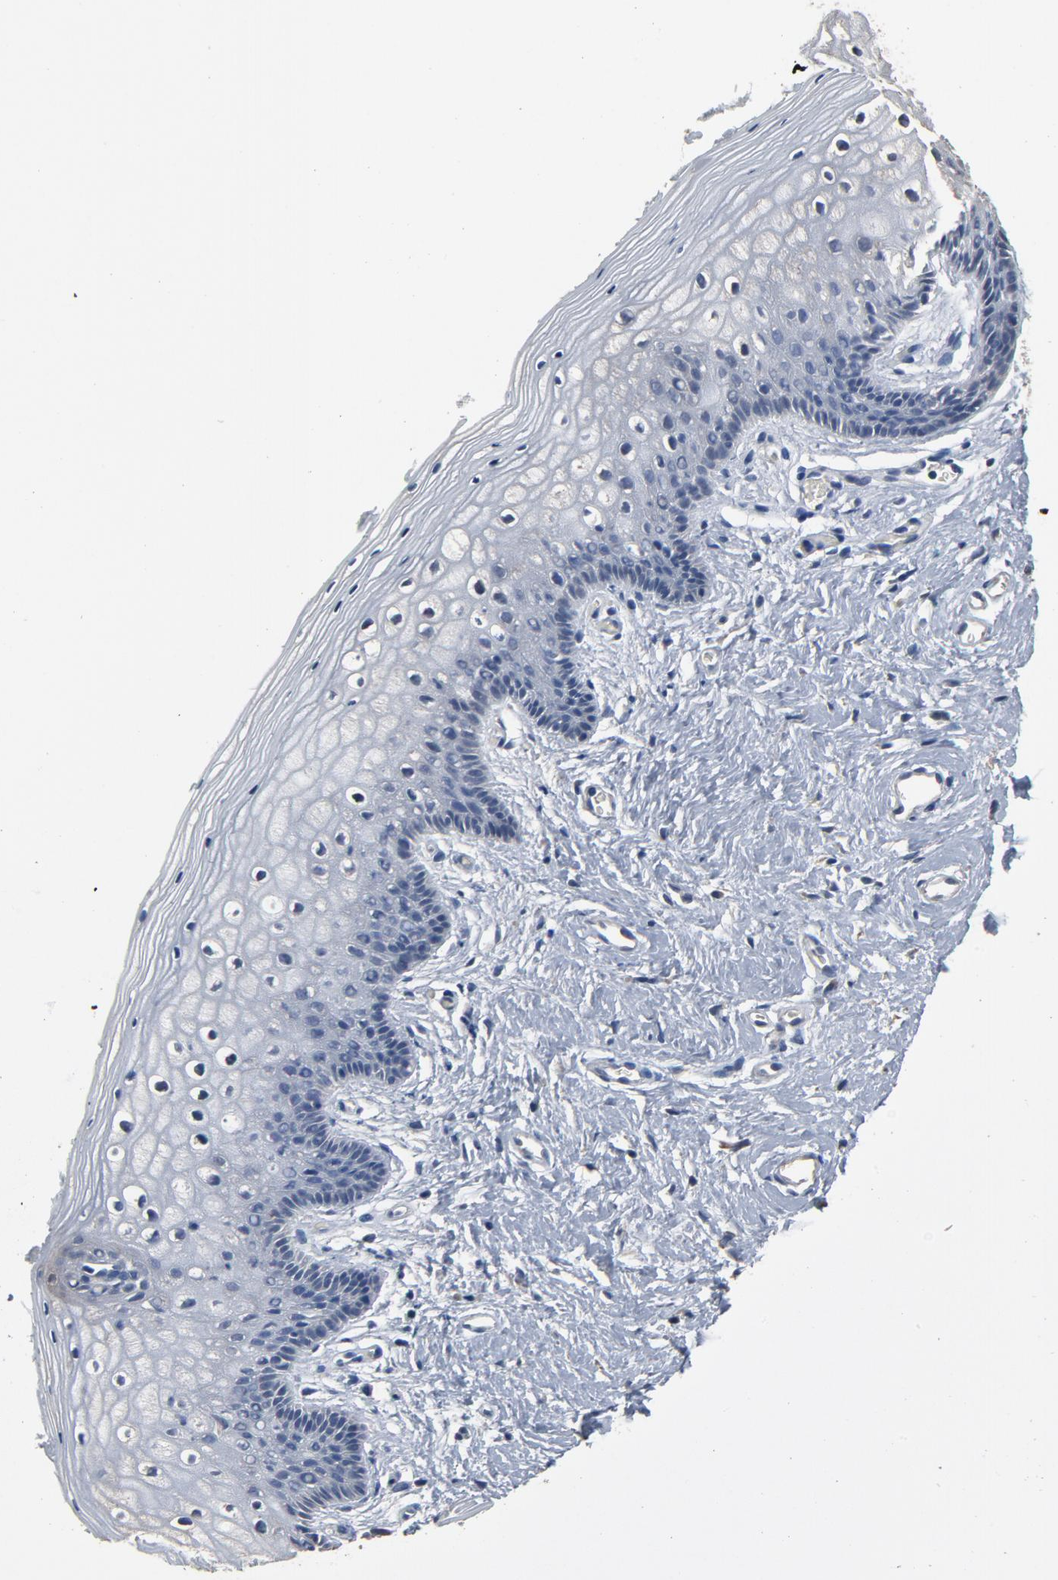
{"staining": {"intensity": "weak", "quantity": "<25%", "location": "cytoplasmic/membranous"}, "tissue": "vagina", "cell_type": "Squamous epithelial cells", "image_type": "normal", "snomed": [{"axis": "morphology", "description": "Normal tissue, NOS"}, {"axis": "topography", "description": "Vagina"}], "caption": "This is an immunohistochemistry photomicrograph of unremarkable vagina. There is no expression in squamous epithelial cells.", "gene": "SOX6", "patient": {"sex": "female", "age": 46}}